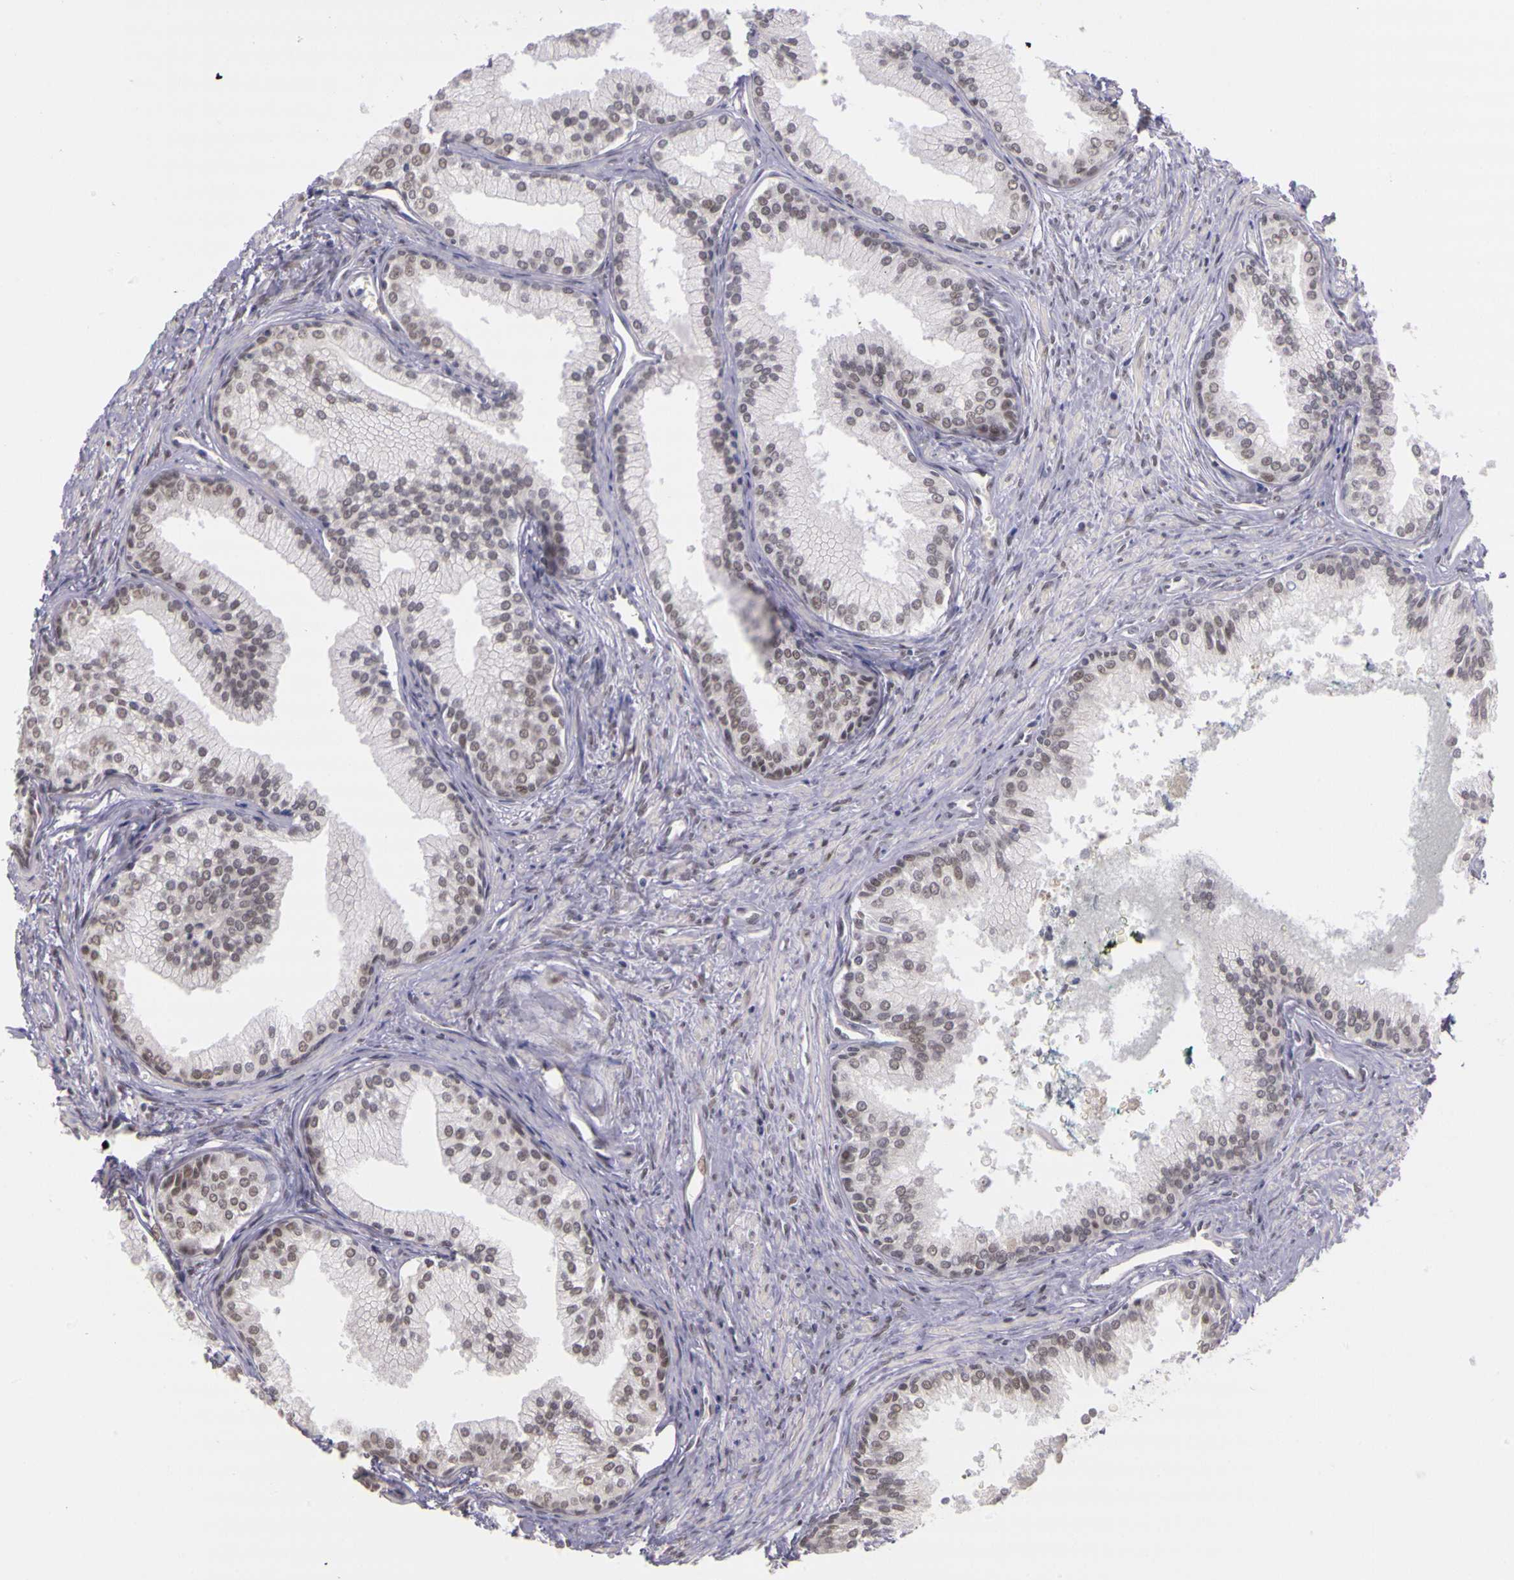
{"staining": {"intensity": "moderate", "quantity": ">75%", "location": "nuclear"}, "tissue": "prostate", "cell_type": "Glandular cells", "image_type": "normal", "snomed": [{"axis": "morphology", "description": "Normal tissue, NOS"}, {"axis": "topography", "description": "Prostate"}], "caption": "This histopathology image demonstrates immunohistochemistry staining of benign prostate, with medium moderate nuclear positivity in approximately >75% of glandular cells.", "gene": "WDR13", "patient": {"sex": "male", "age": 68}}